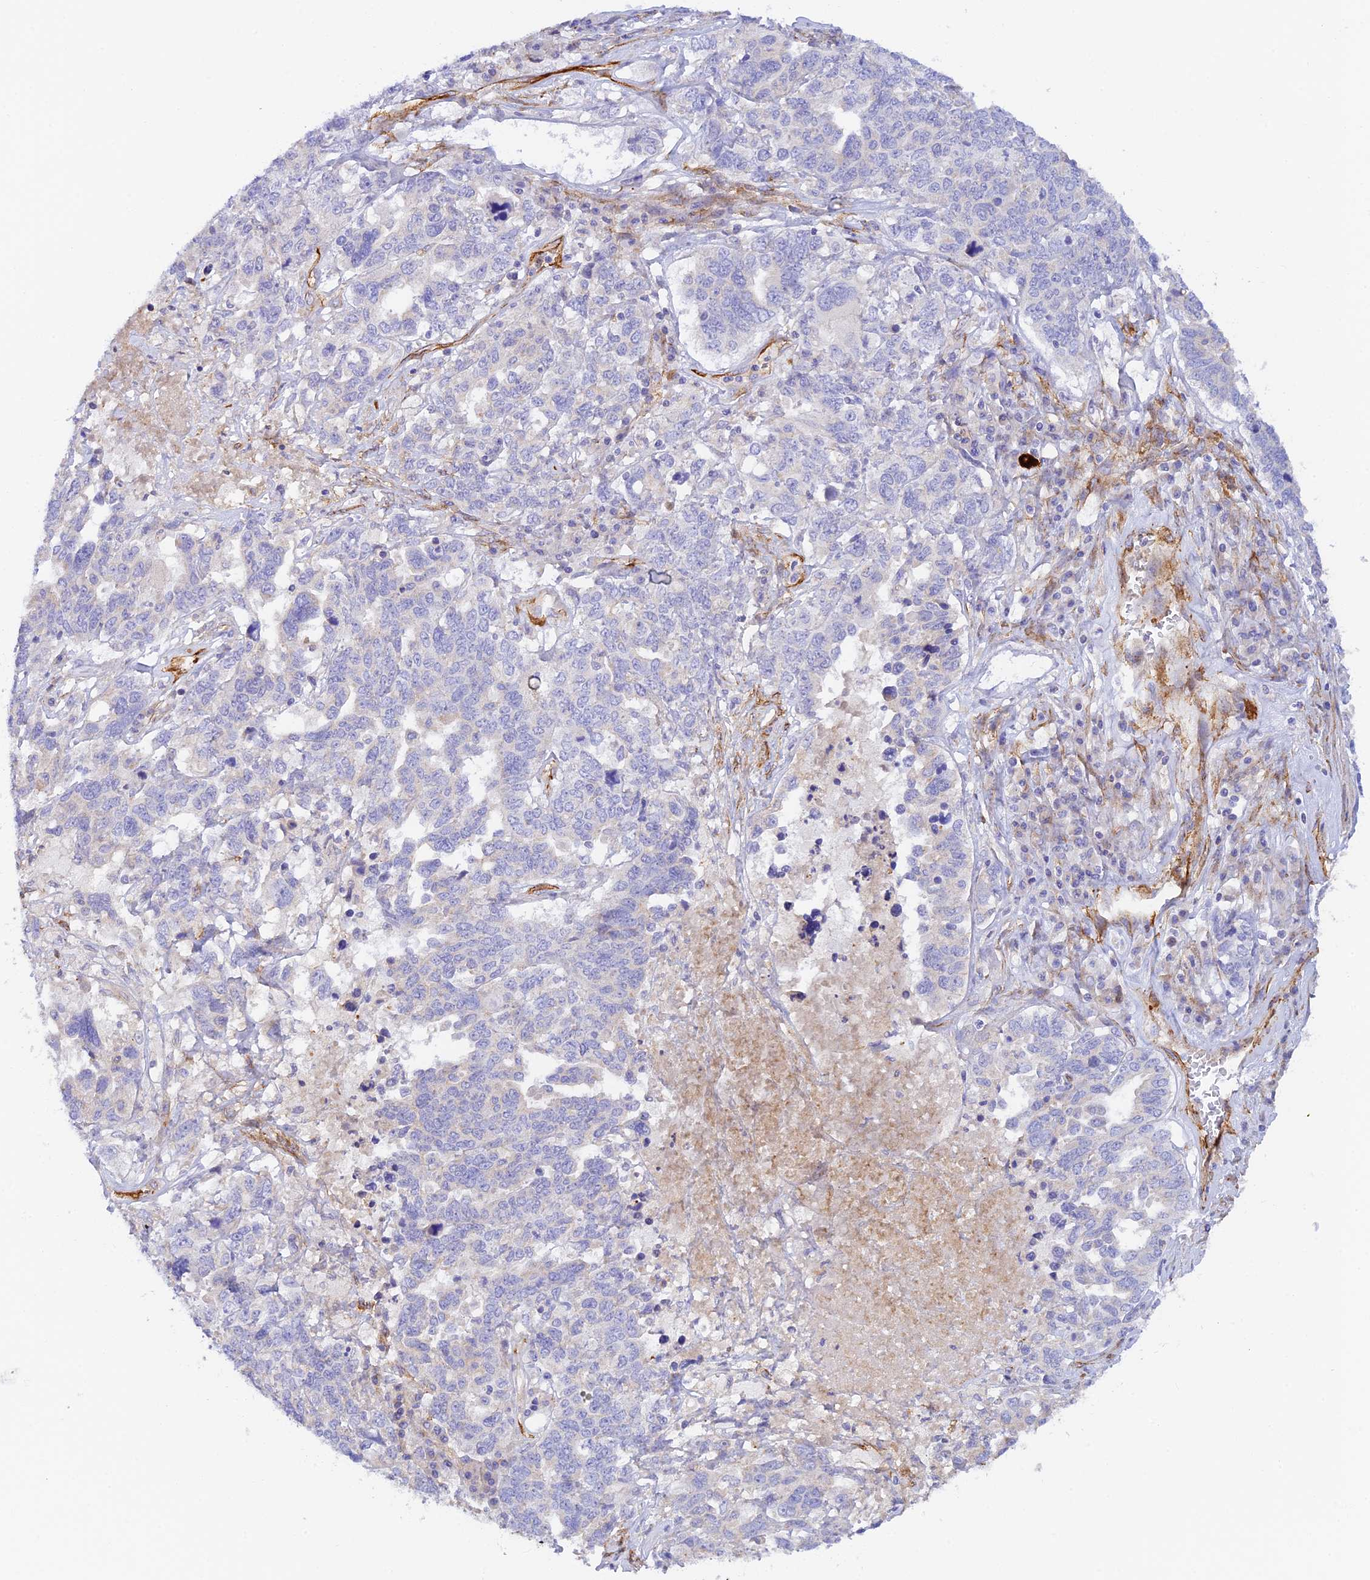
{"staining": {"intensity": "negative", "quantity": "none", "location": "none"}, "tissue": "ovarian cancer", "cell_type": "Tumor cells", "image_type": "cancer", "snomed": [{"axis": "morphology", "description": "Carcinoma, endometroid"}, {"axis": "topography", "description": "Ovary"}], "caption": "Tumor cells are negative for brown protein staining in ovarian cancer. Brightfield microscopy of IHC stained with DAB (brown) and hematoxylin (blue), captured at high magnification.", "gene": "MYO9A", "patient": {"sex": "female", "age": 62}}